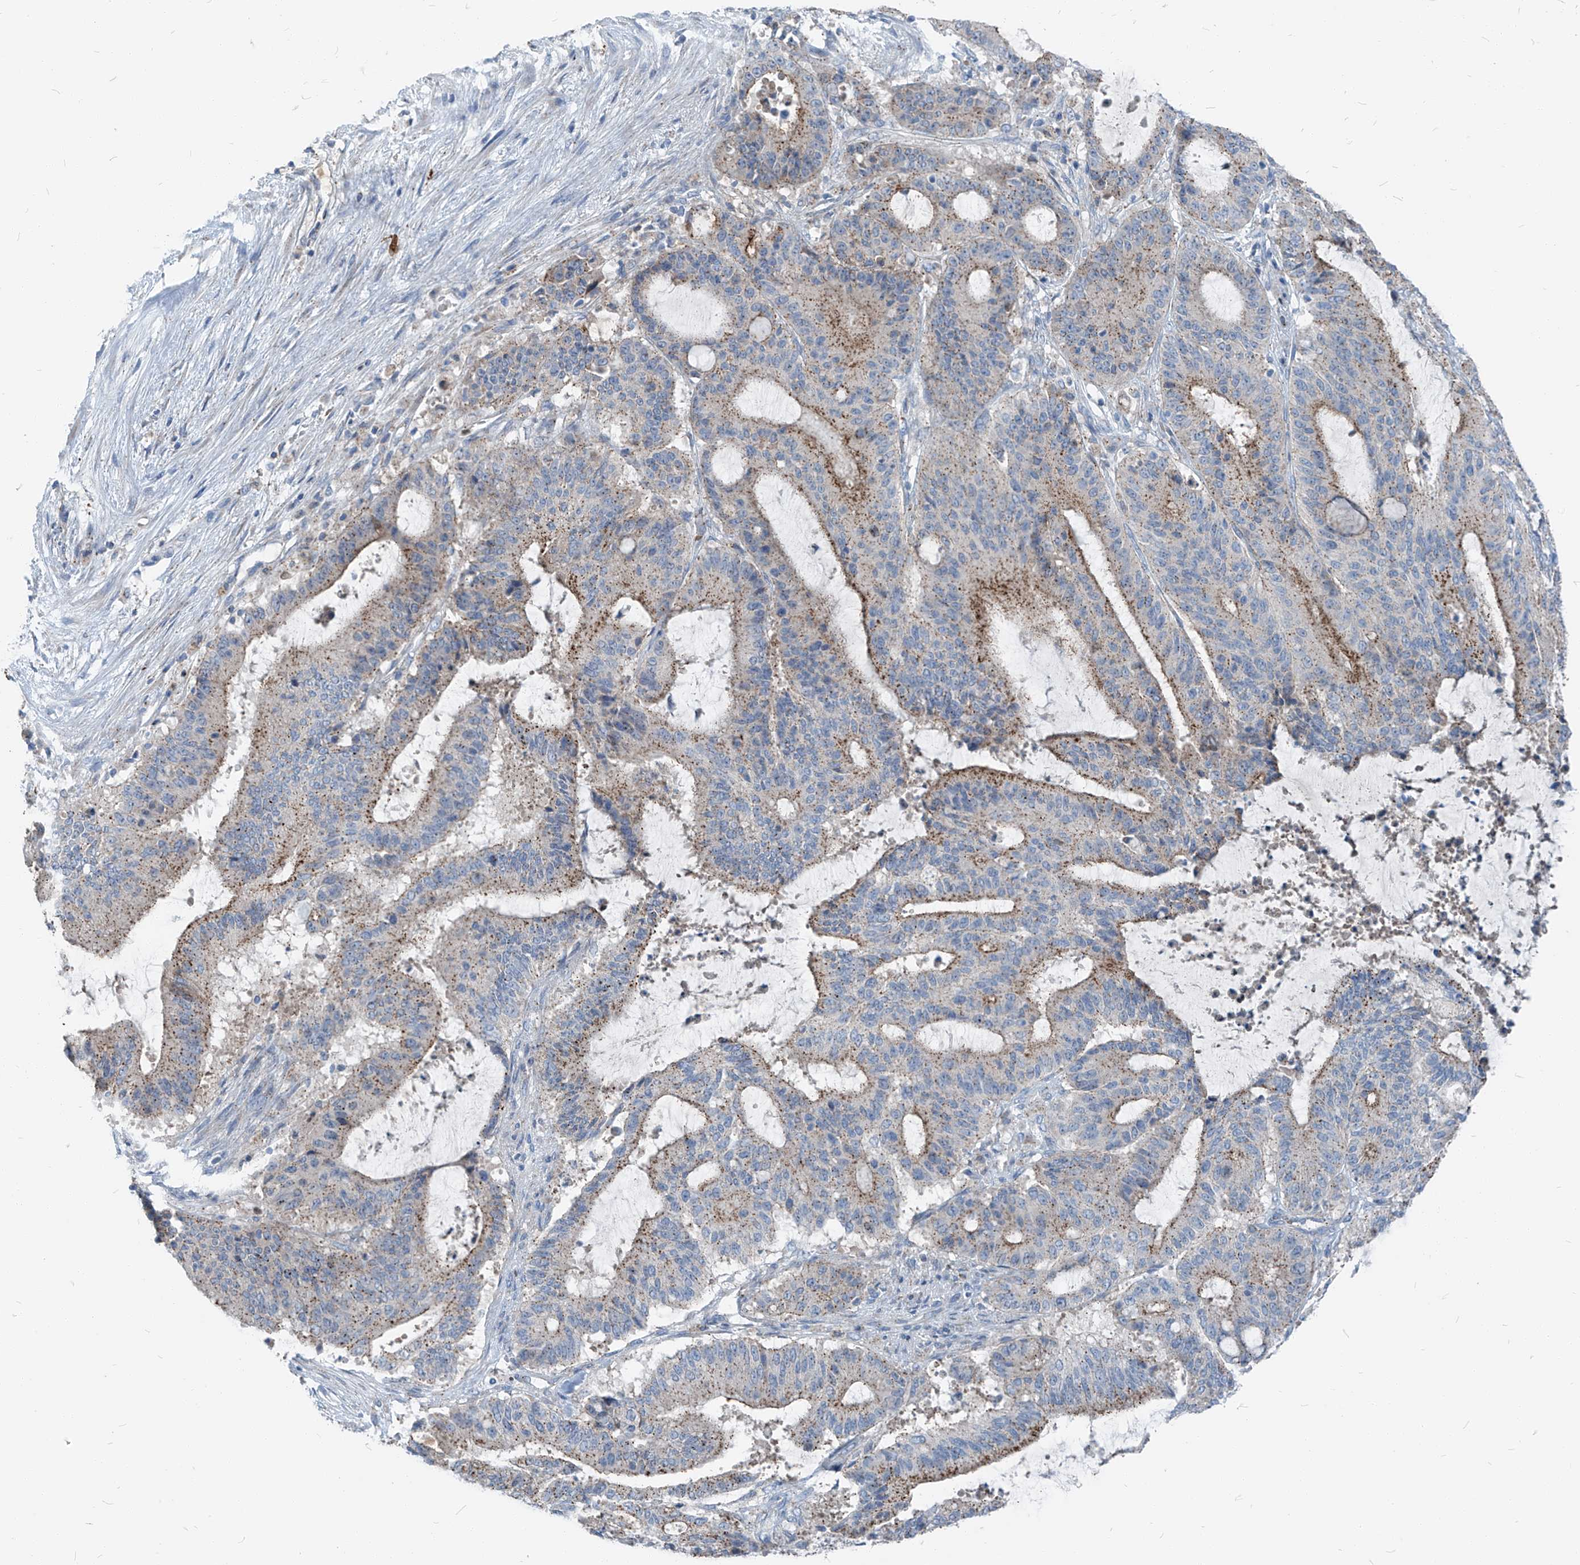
{"staining": {"intensity": "moderate", "quantity": "25%-75%", "location": "cytoplasmic/membranous"}, "tissue": "liver cancer", "cell_type": "Tumor cells", "image_type": "cancer", "snomed": [{"axis": "morphology", "description": "Normal tissue, NOS"}, {"axis": "morphology", "description": "Cholangiocarcinoma"}, {"axis": "topography", "description": "Liver"}, {"axis": "topography", "description": "Peripheral nerve tissue"}], "caption": "IHC (DAB (3,3'-diaminobenzidine)) staining of human liver cancer (cholangiocarcinoma) shows moderate cytoplasmic/membranous protein positivity in about 25%-75% of tumor cells.", "gene": "CHMP2B", "patient": {"sex": "female", "age": 73}}